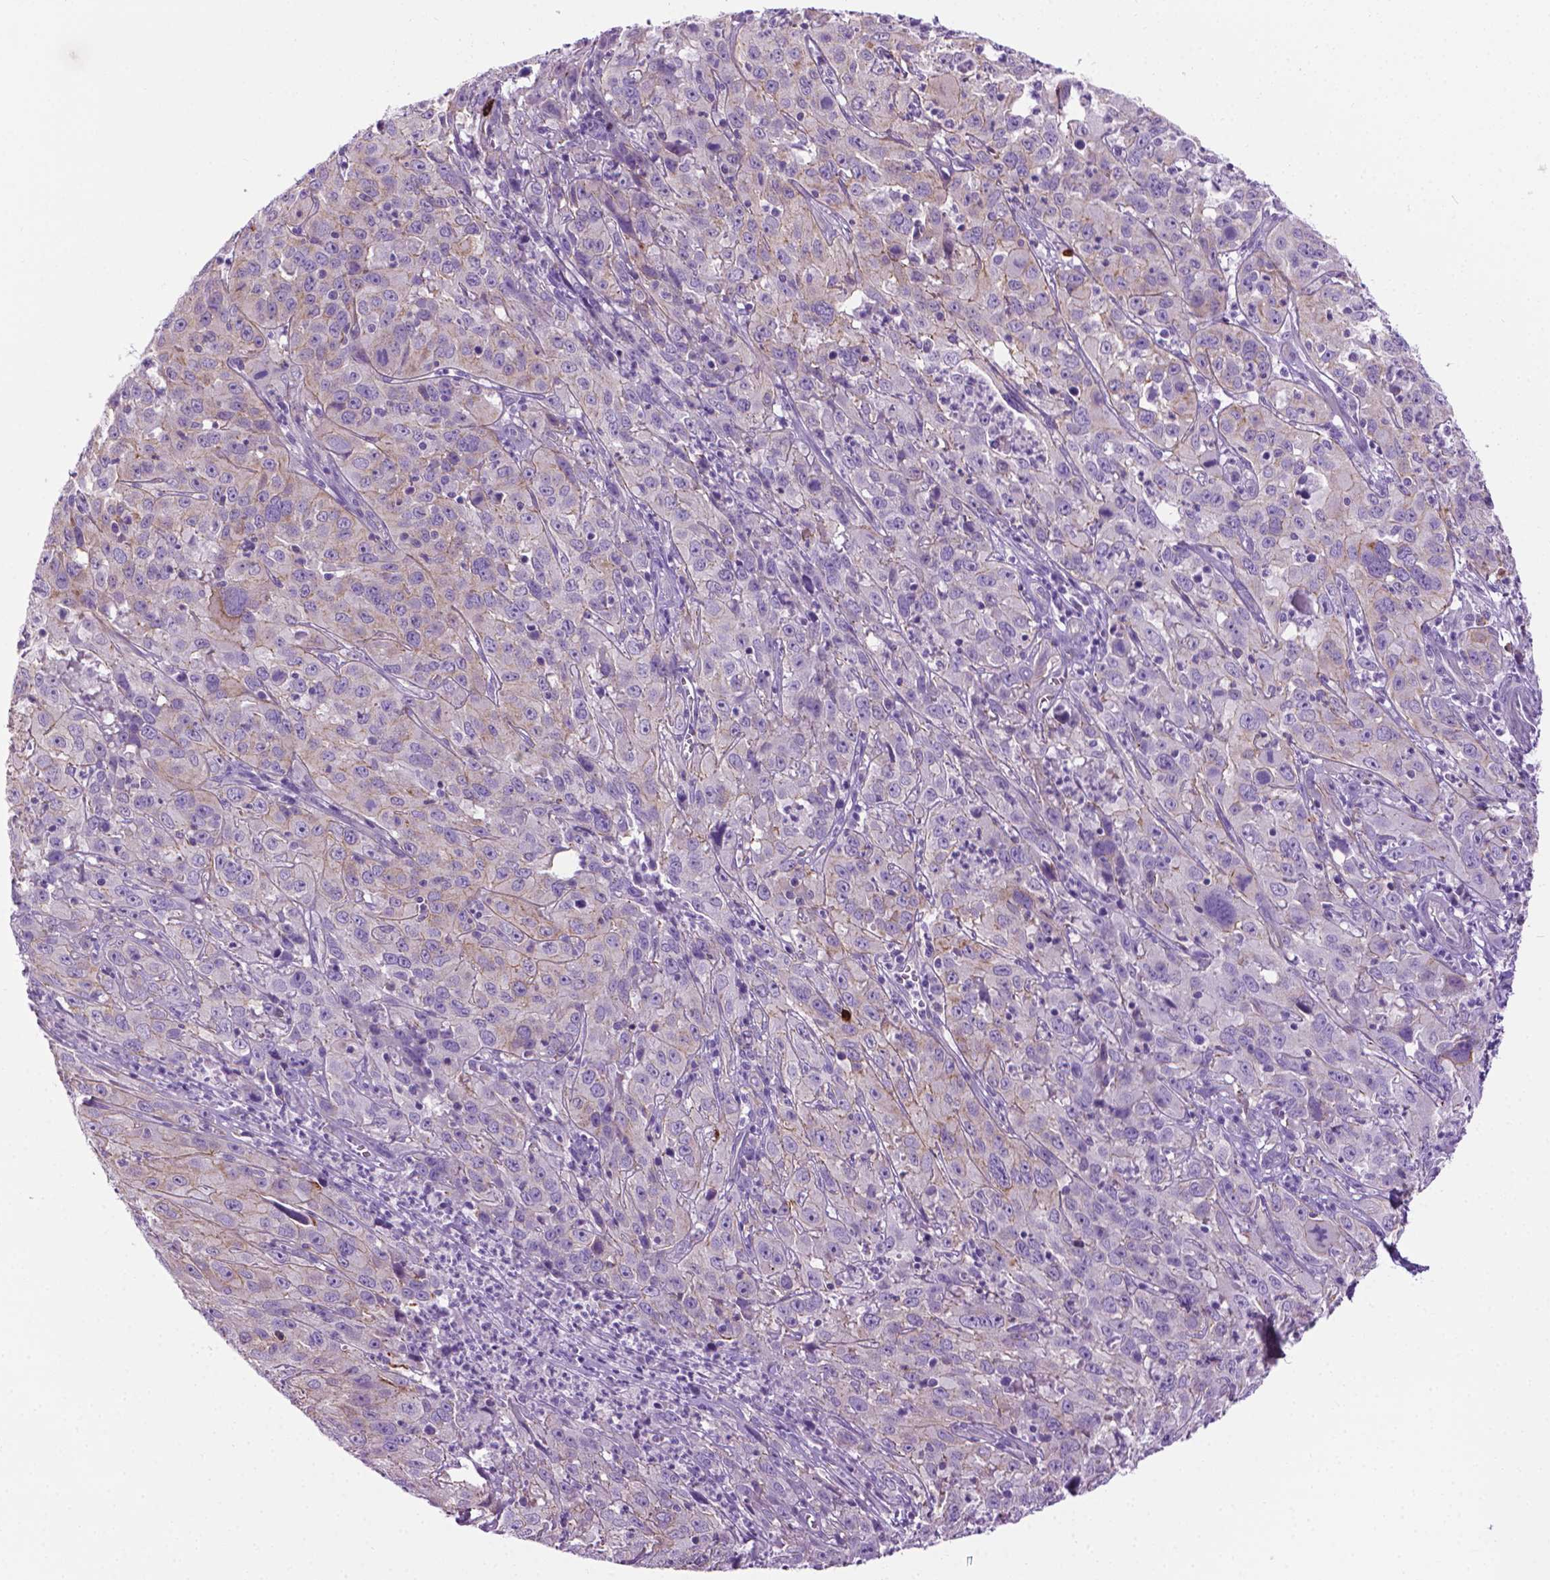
{"staining": {"intensity": "weak", "quantity": "<25%", "location": "cytoplasmic/membranous"}, "tissue": "cervical cancer", "cell_type": "Tumor cells", "image_type": "cancer", "snomed": [{"axis": "morphology", "description": "Squamous cell carcinoma, NOS"}, {"axis": "topography", "description": "Cervix"}], "caption": "An image of human squamous cell carcinoma (cervical) is negative for staining in tumor cells.", "gene": "SPECC1L", "patient": {"sex": "female", "age": 32}}